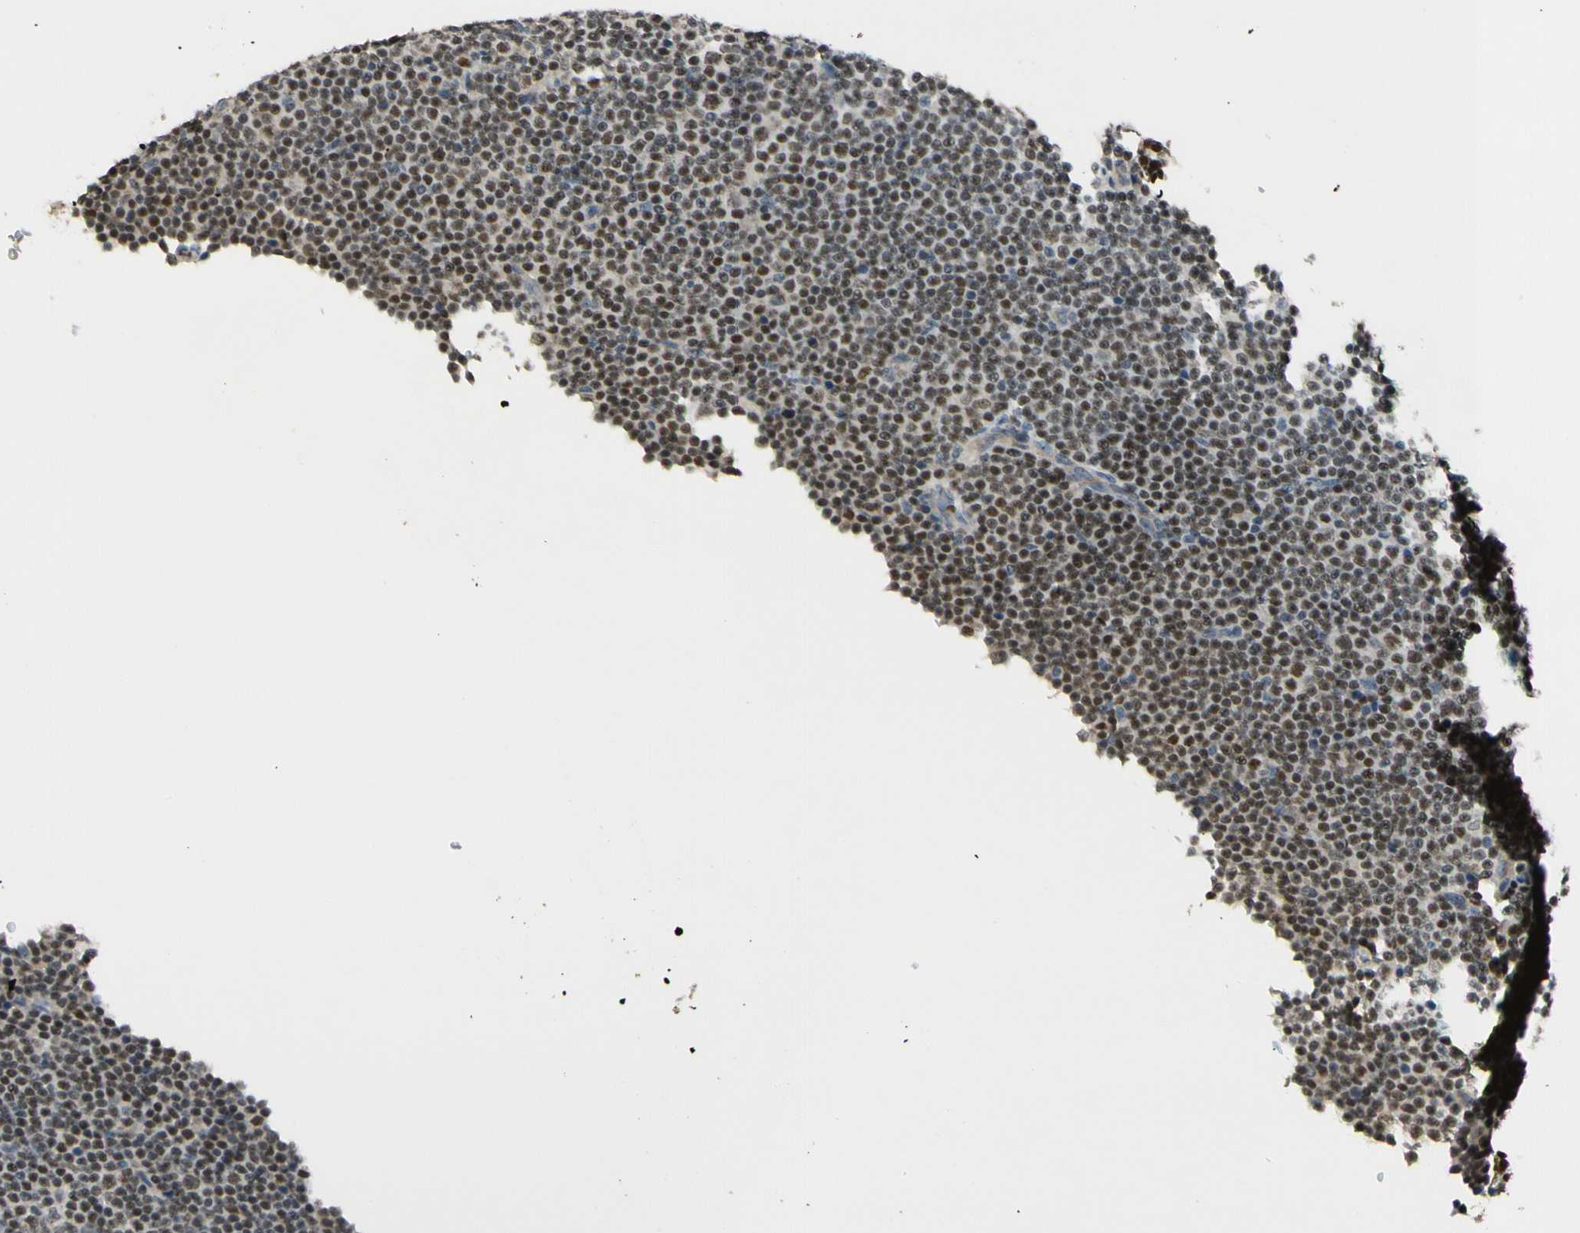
{"staining": {"intensity": "strong", "quantity": ">75%", "location": "nuclear"}, "tissue": "lymphoma", "cell_type": "Tumor cells", "image_type": "cancer", "snomed": [{"axis": "morphology", "description": "Malignant lymphoma, non-Hodgkin's type, Low grade"}, {"axis": "topography", "description": "Lymph node"}], "caption": "Immunohistochemical staining of lymphoma displays high levels of strong nuclear protein staining in approximately >75% of tumor cells.", "gene": "NFYA", "patient": {"sex": "female", "age": 67}}